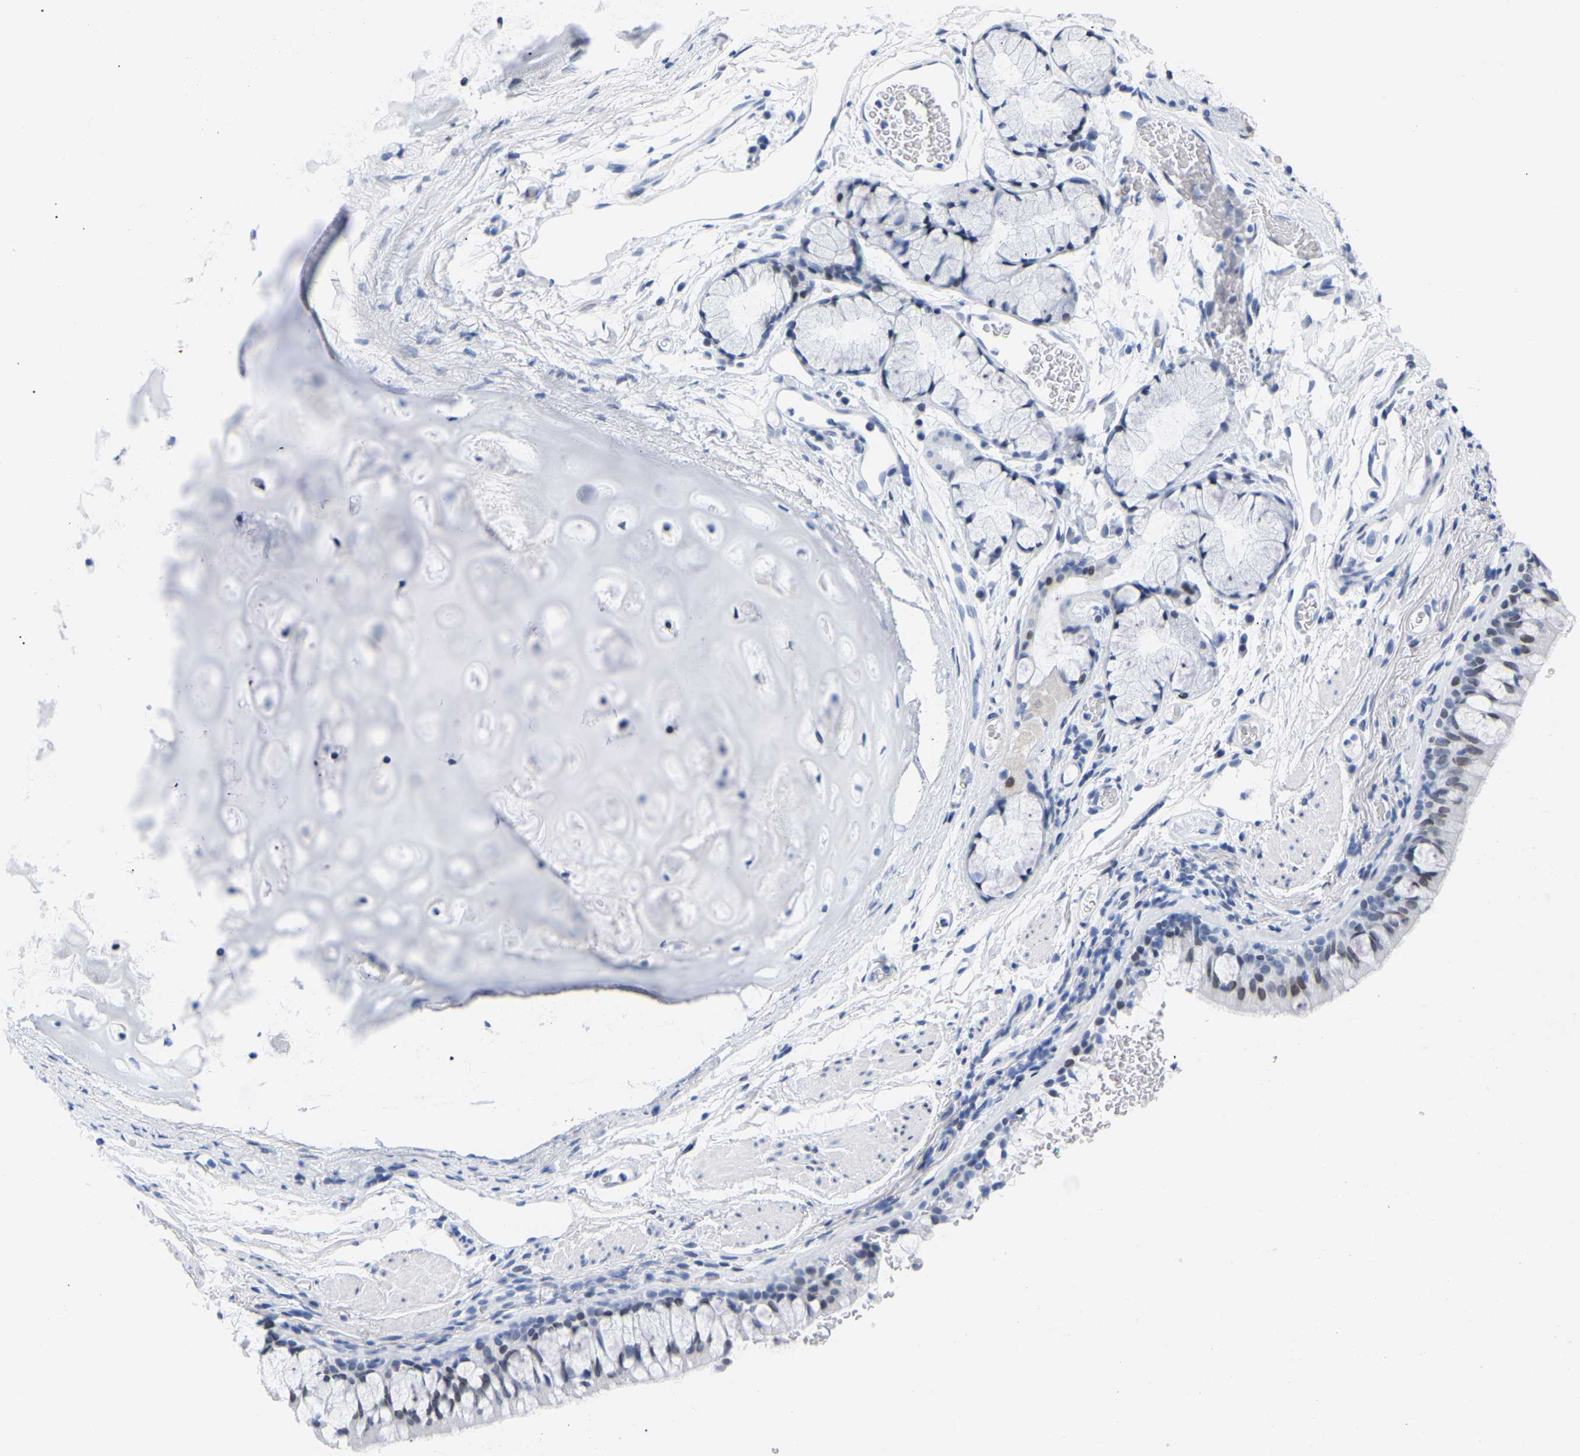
{"staining": {"intensity": "weak", "quantity": "<25%", "location": "nuclear"}, "tissue": "bronchus", "cell_type": "Respiratory epithelial cells", "image_type": "normal", "snomed": [{"axis": "morphology", "description": "Normal tissue, NOS"}, {"axis": "topography", "description": "Cartilage tissue"}, {"axis": "topography", "description": "Bronchus"}], "caption": "An immunohistochemistry image of benign bronchus is shown. There is no staining in respiratory epithelial cells of bronchus. (Stains: DAB (3,3'-diaminobenzidine) immunohistochemistry (IHC) with hematoxylin counter stain, Microscopy: brightfield microscopy at high magnification).", "gene": "UPK3A", "patient": {"sex": "female", "age": 53}}